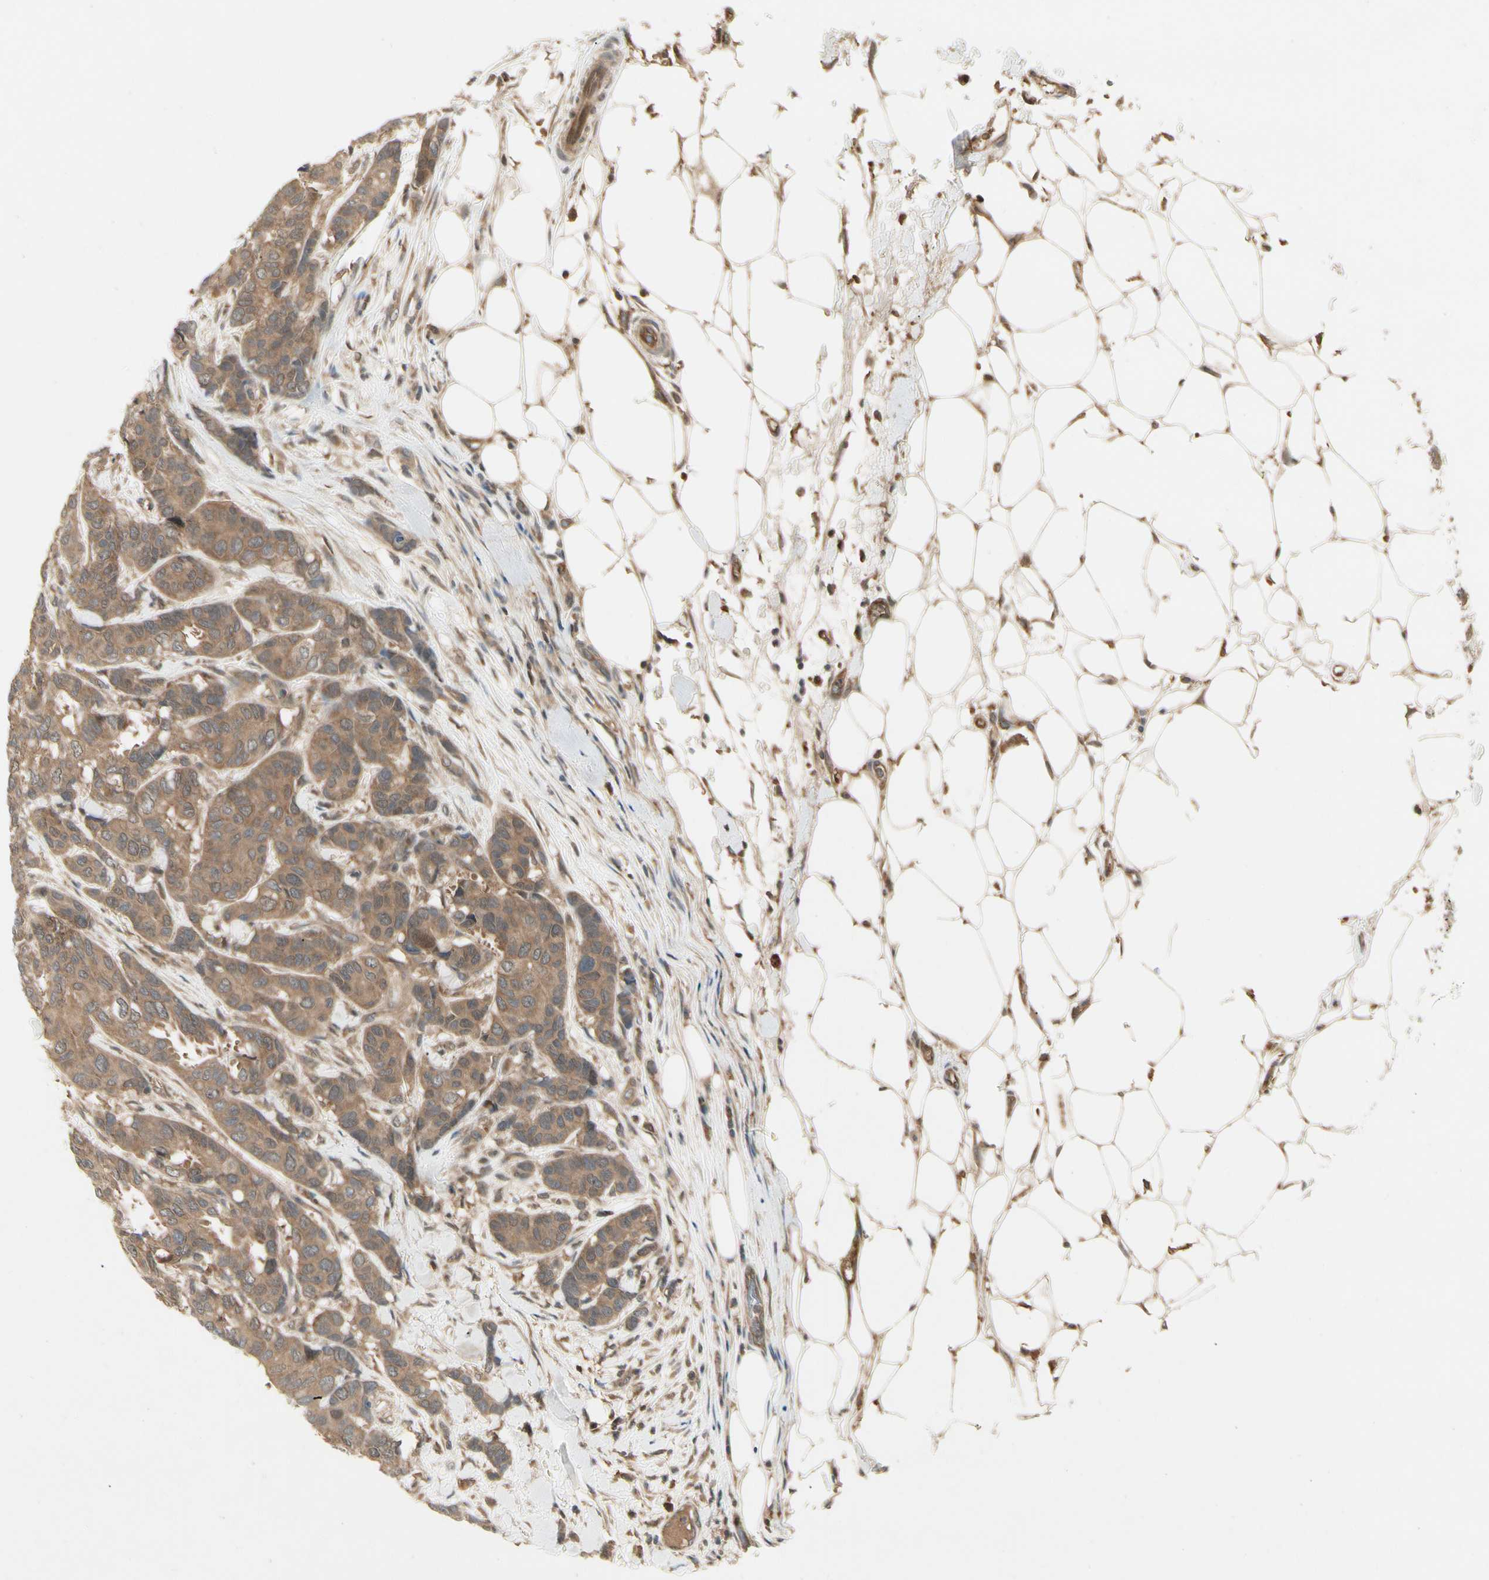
{"staining": {"intensity": "moderate", "quantity": ">75%", "location": "cytoplasmic/membranous"}, "tissue": "breast cancer", "cell_type": "Tumor cells", "image_type": "cancer", "snomed": [{"axis": "morphology", "description": "Duct carcinoma"}, {"axis": "topography", "description": "Breast"}], "caption": "About >75% of tumor cells in intraductal carcinoma (breast) display moderate cytoplasmic/membranous protein expression as visualized by brown immunohistochemical staining.", "gene": "RNF14", "patient": {"sex": "female", "age": 87}}